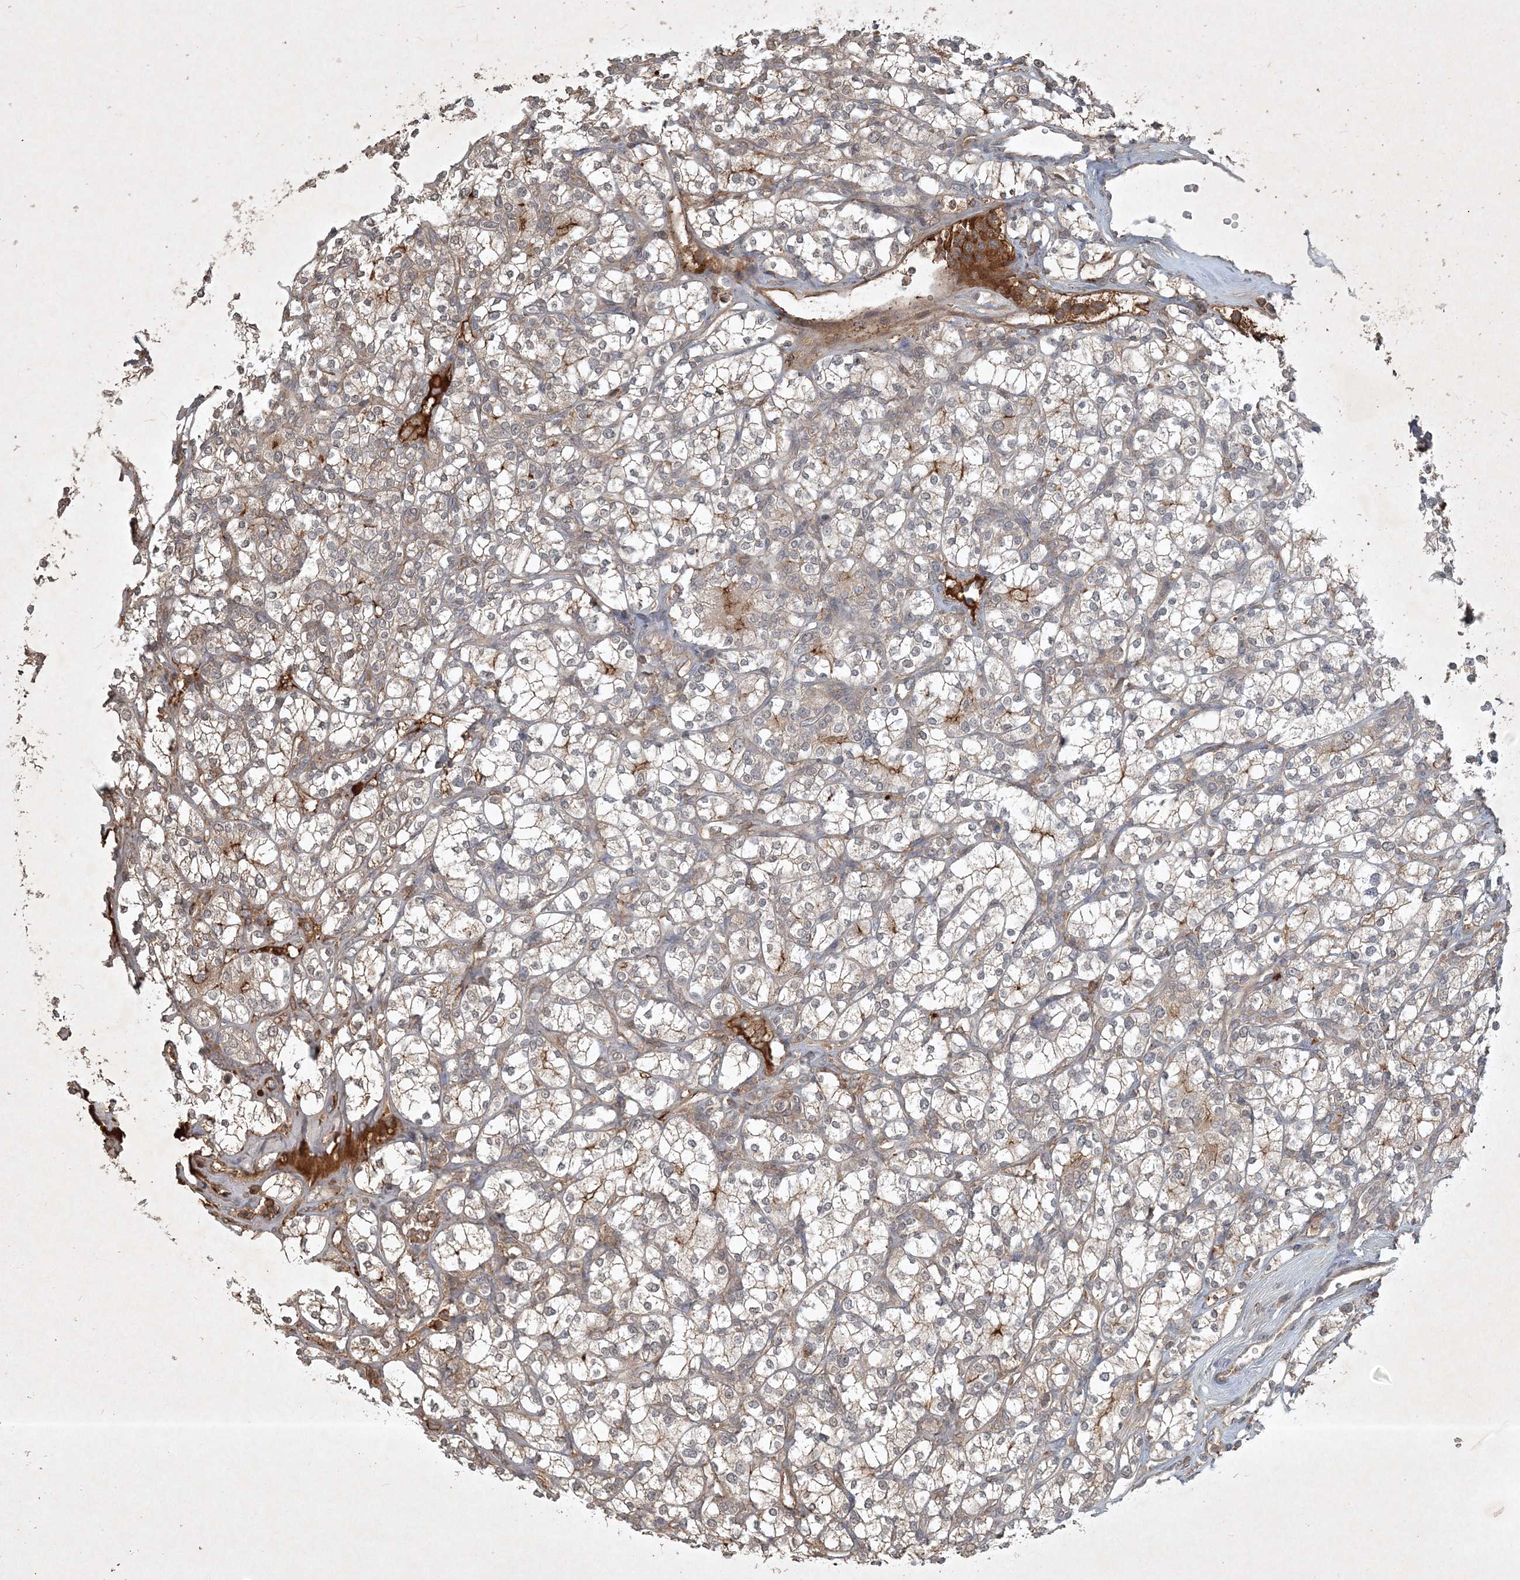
{"staining": {"intensity": "moderate", "quantity": "<25%", "location": "cytoplasmic/membranous"}, "tissue": "renal cancer", "cell_type": "Tumor cells", "image_type": "cancer", "snomed": [{"axis": "morphology", "description": "Adenocarcinoma, NOS"}, {"axis": "topography", "description": "Kidney"}], "caption": "A photomicrograph of human renal cancer (adenocarcinoma) stained for a protein reveals moderate cytoplasmic/membranous brown staining in tumor cells.", "gene": "TNFAIP6", "patient": {"sex": "male", "age": 77}}